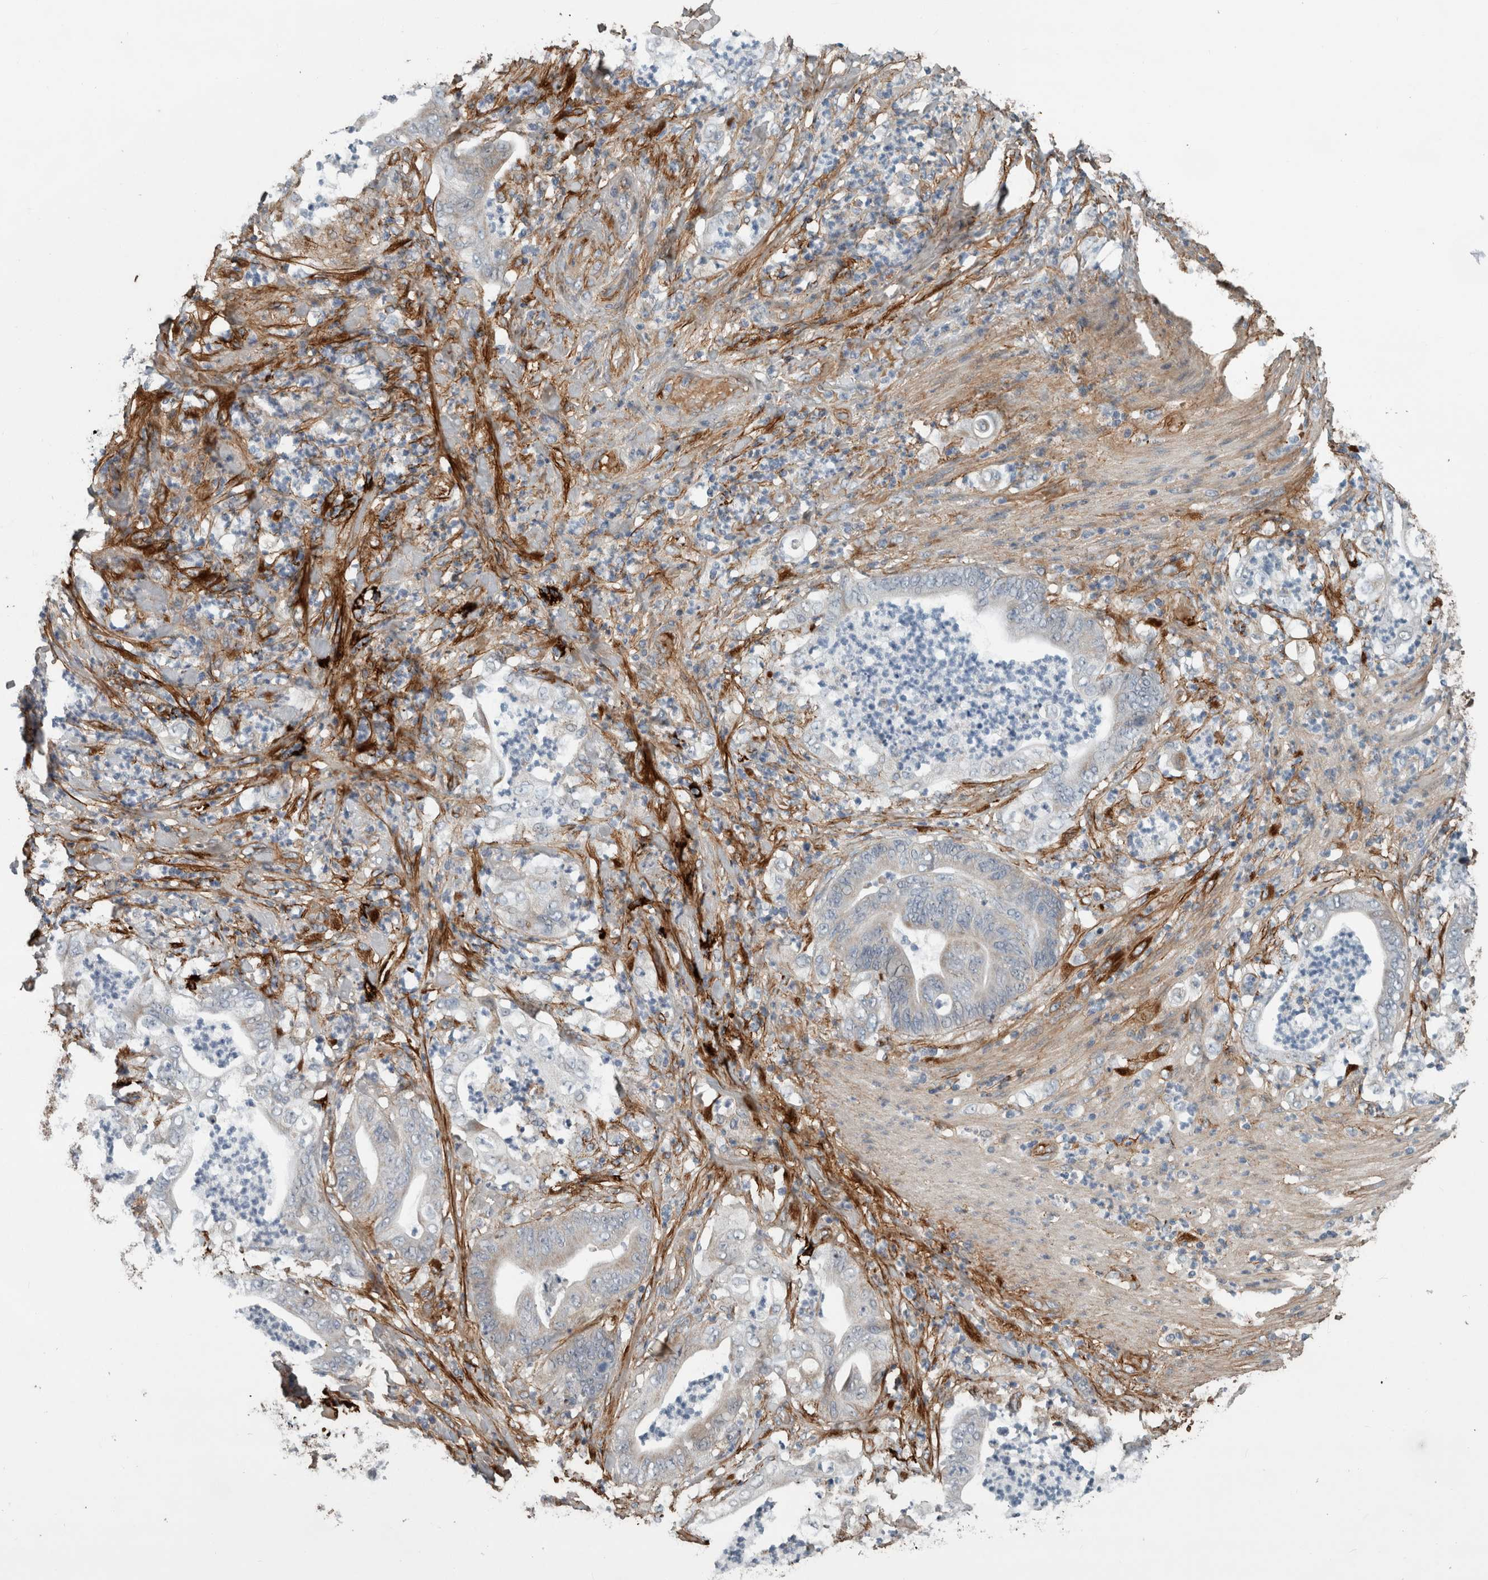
{"staining": {"intensity": "weak", "quantity": "<25%", "location": "cytoplasmic/membranous"}, "tissue": "stomach cancer", "cell_type": "Tumor cells", "image_type": "cancer", "snomed": [{"axis": "morphology", "description": "Adenocarcinoma, NOS"}, {"axis": "topography", "description": "Stomach"}], "caption": "High power microscopy micrograph of an IHC micrograph of stomach cancer (adenocarcinoma), revealing no significant staining in tumor cells. (Brightfield microscopy of DAB (3,3'-diaminobenzidine) immunohistochemistry (IHC) at high magnification).", "gene": "FN1", "patient": {"sex": "female", "age": 73}}